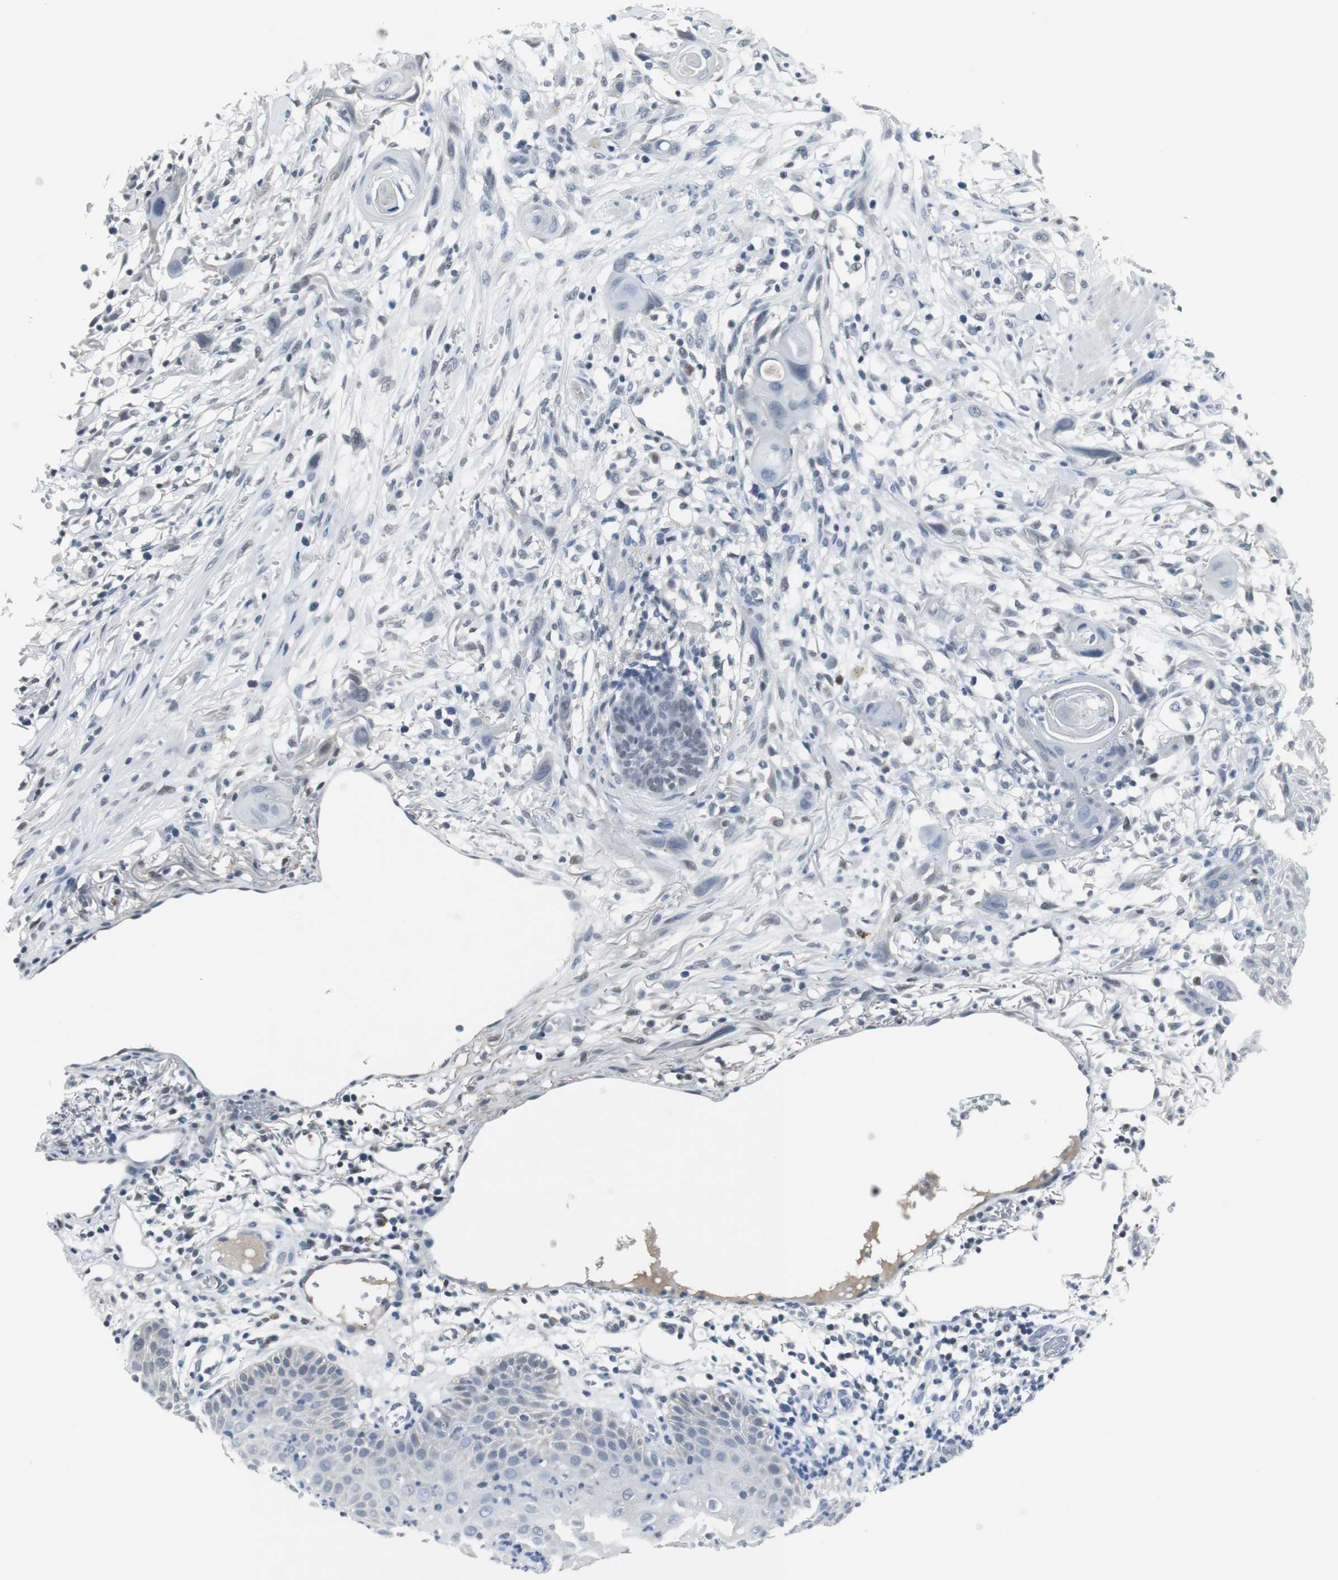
{"staining": {"intensity": "negative", "quantity": "none", "location": "none"}, "tissue": "skin cancer", "cell_type": "Tumor cells", "image_type": "cancer", "snomed": [{"axis": "morphology", "description": "Normal tissue, NOS"}, {"axis": "morphology", "description": "Squamous cell carcinoma, NOS"}, {"axis": "topography", "description": "Skin"}], "caption": "Tumor cells are negative for protein expression in human squamous cell carcinoma (skin).", "gene": "ELK1", "patient": {"sex": "female", "age": 59}}